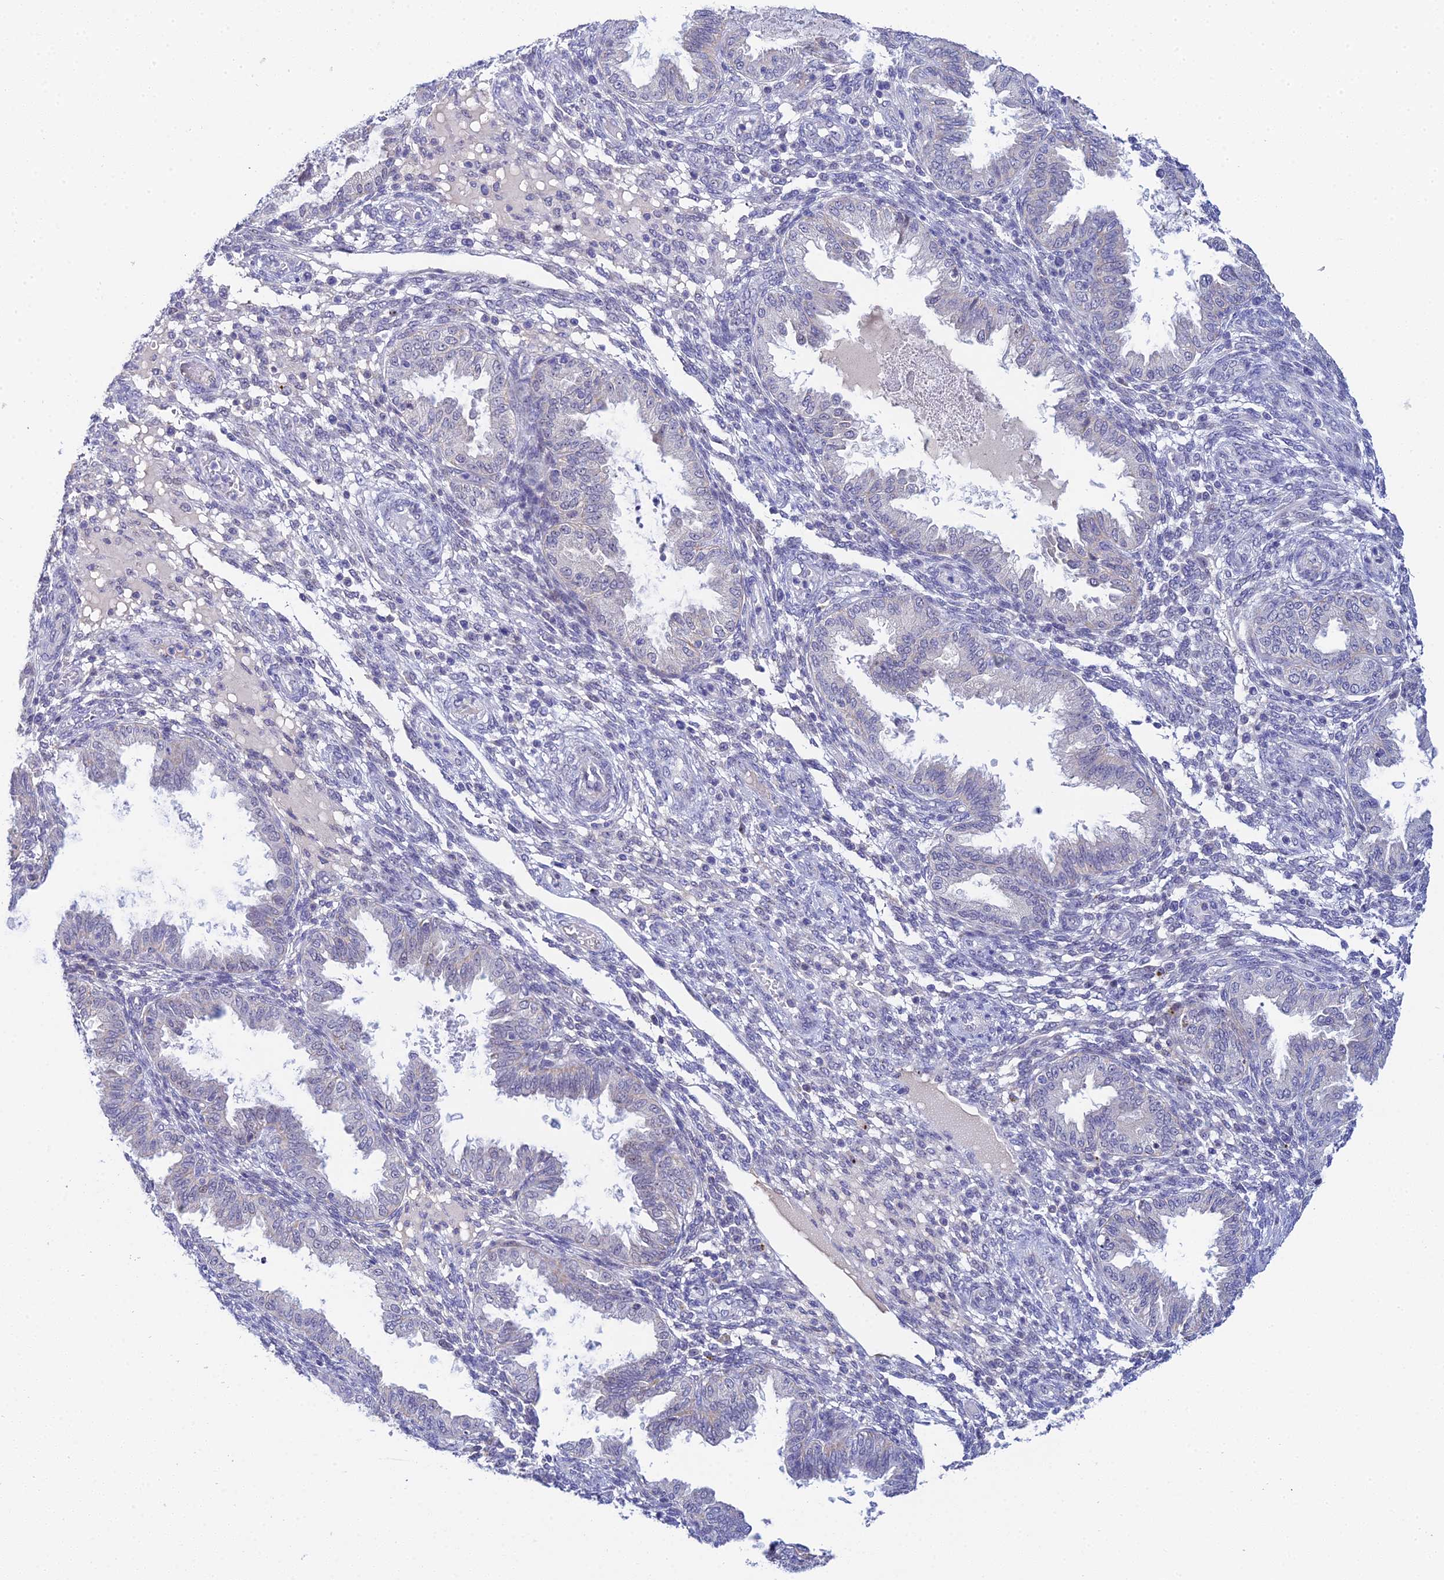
{"staining": {"intensity": "negative", "quantity": "none", "location": "none"}, "tissue": "endometrium", "cell_type": "Cells in endometrial stroma", "image_type": "normal", "snomed": [{"axis": "morphology", "description": "Normal tissue, NOS"}, {"axis": "topography", "description": "Endometrium"}], "caption": "A high-resolution histopathology image shows immunohistochemistry staining of benign endometrium, which exhibits no significant staining in cells in endometrial stroma.", "gene": "PLPP4", "patient": {"sex": "female", "age": 33}}